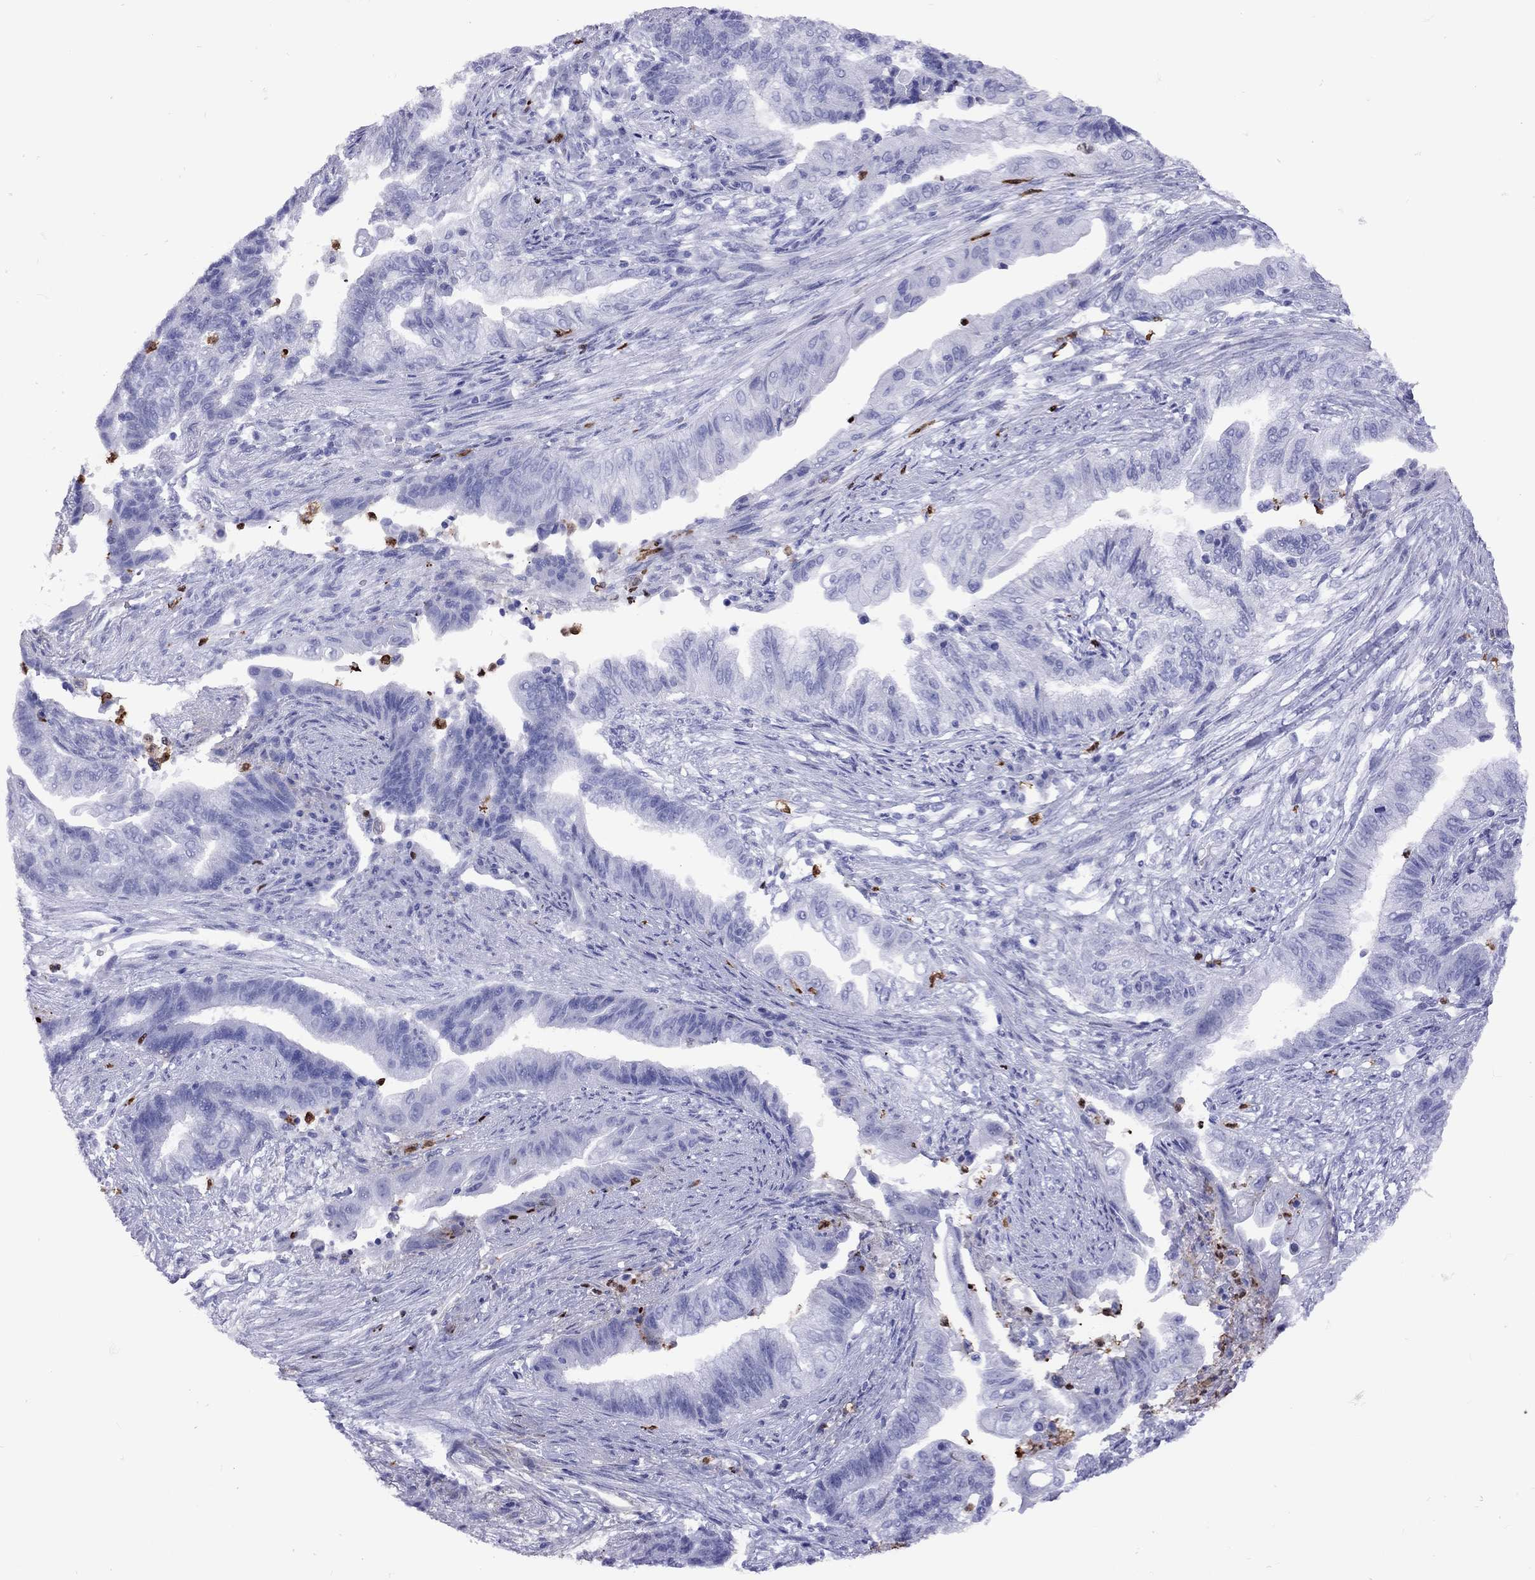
{"staining": {"intensity": "negative", "quantity": "none", "location": "none"}, "tissue": "endometrial cancer", "cell_type": "Tumor cells", "image_type": "cancer", "snomed": [{"axis": "morphology", "description": "Adenocarcinoma, NOS"}, {"axis": "topography", "description": "Uterus"}, {"axis": "topography", "description": "Endometrium"}], "caption": "The histopathology image shows no significant expression in tumor cells of endometrial cancer (adenocarcinoma).", "gene": "SLAMF1", "patient": {"sex": "female", "age": 54}}